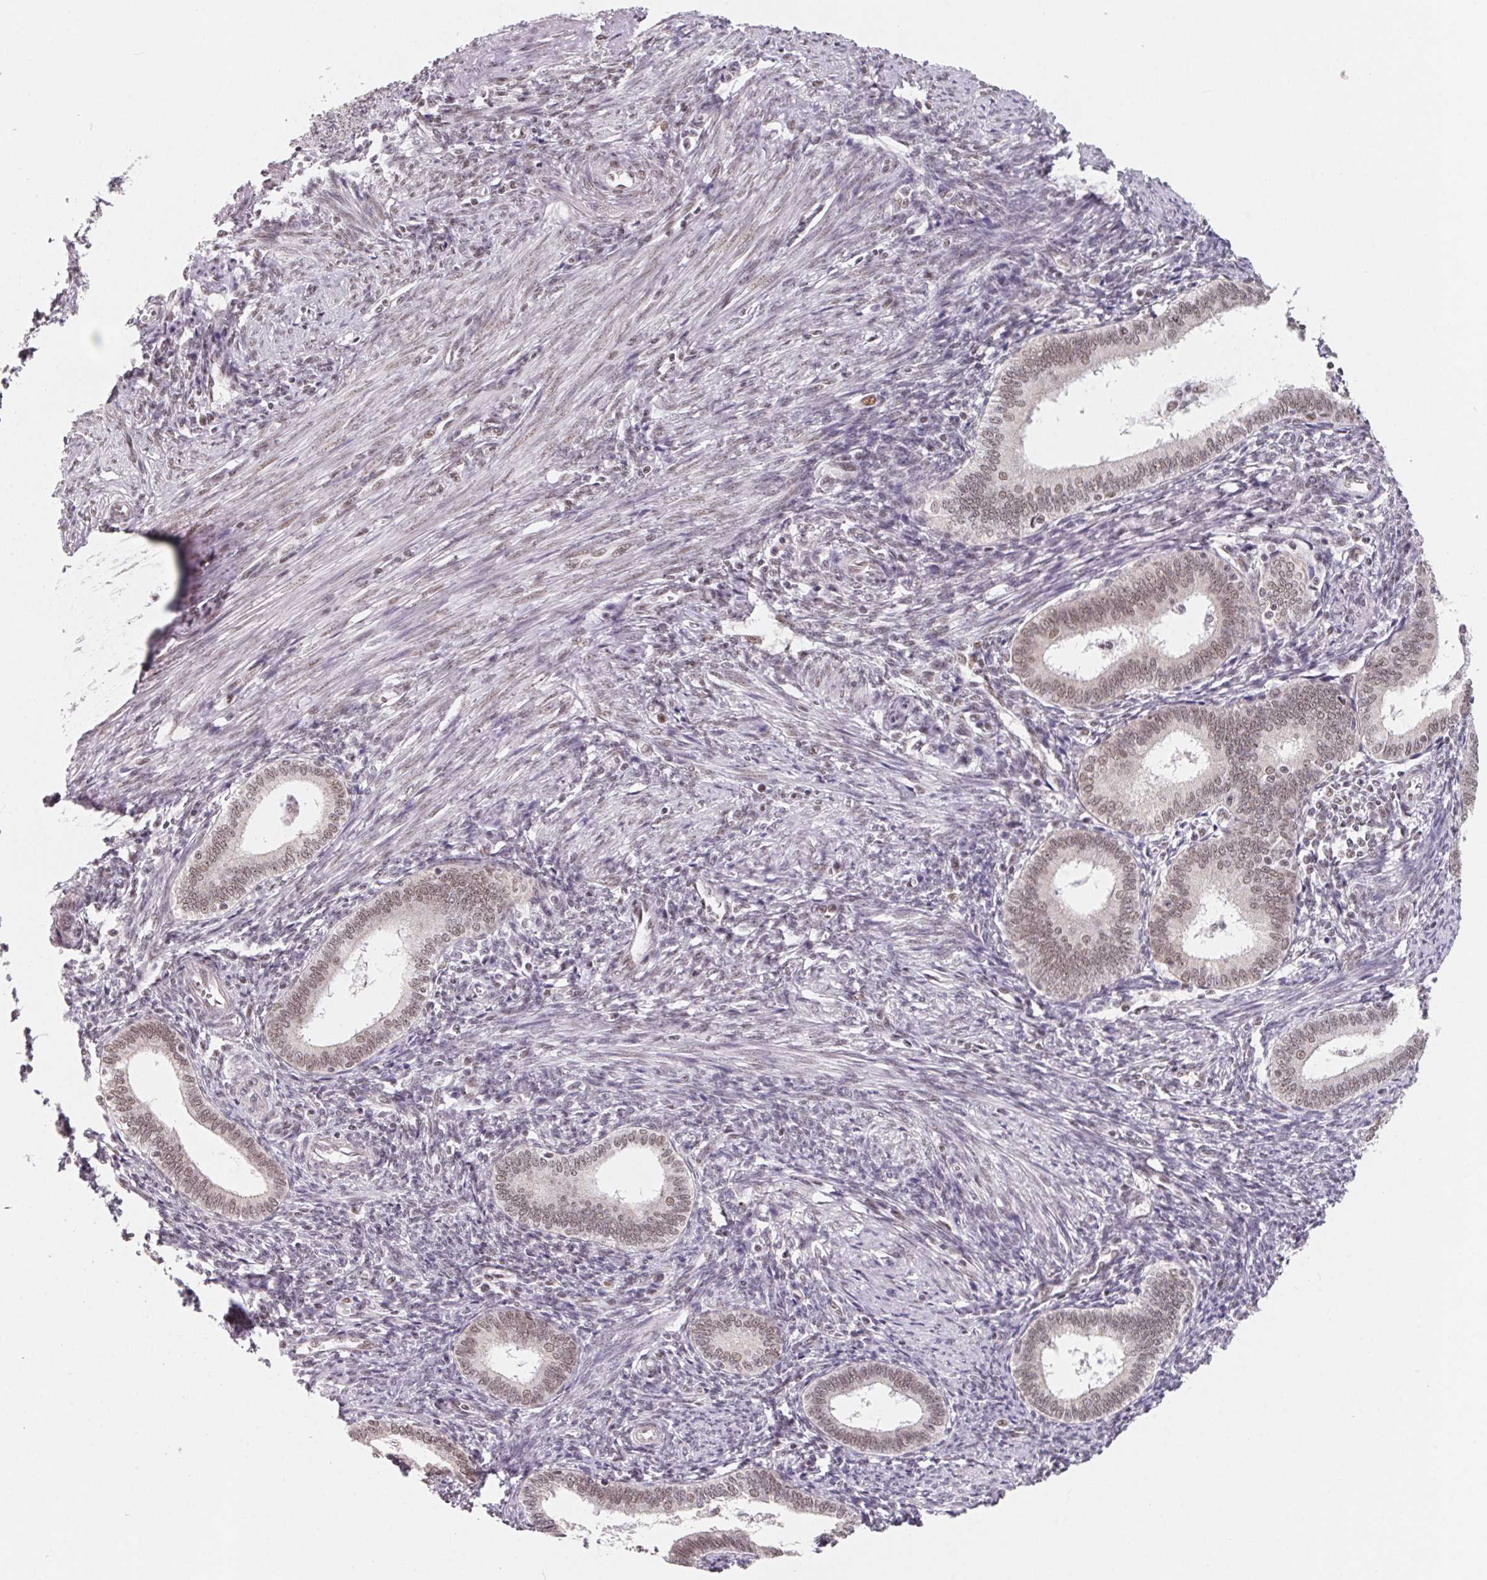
{"staining": {"intensity": "moderate", "quantity": "<25%", "location": "nuclear"}, "tissue": "endometrium", "cell_type": "Cells in endometrial stroma", "image_type": "normal", "snomed": [{"axis": "morphology", "description": "Normal tissue, NOS"}, {"axis": "topography", "description": "Endometrium"}], "caption": "Moderate nuclear positivity is identified in about <25% of cells in endometrial stroma in unremarkable endometrium.", "gene": "TCERG1", "patient": {"sex": "female", "age": 41}}